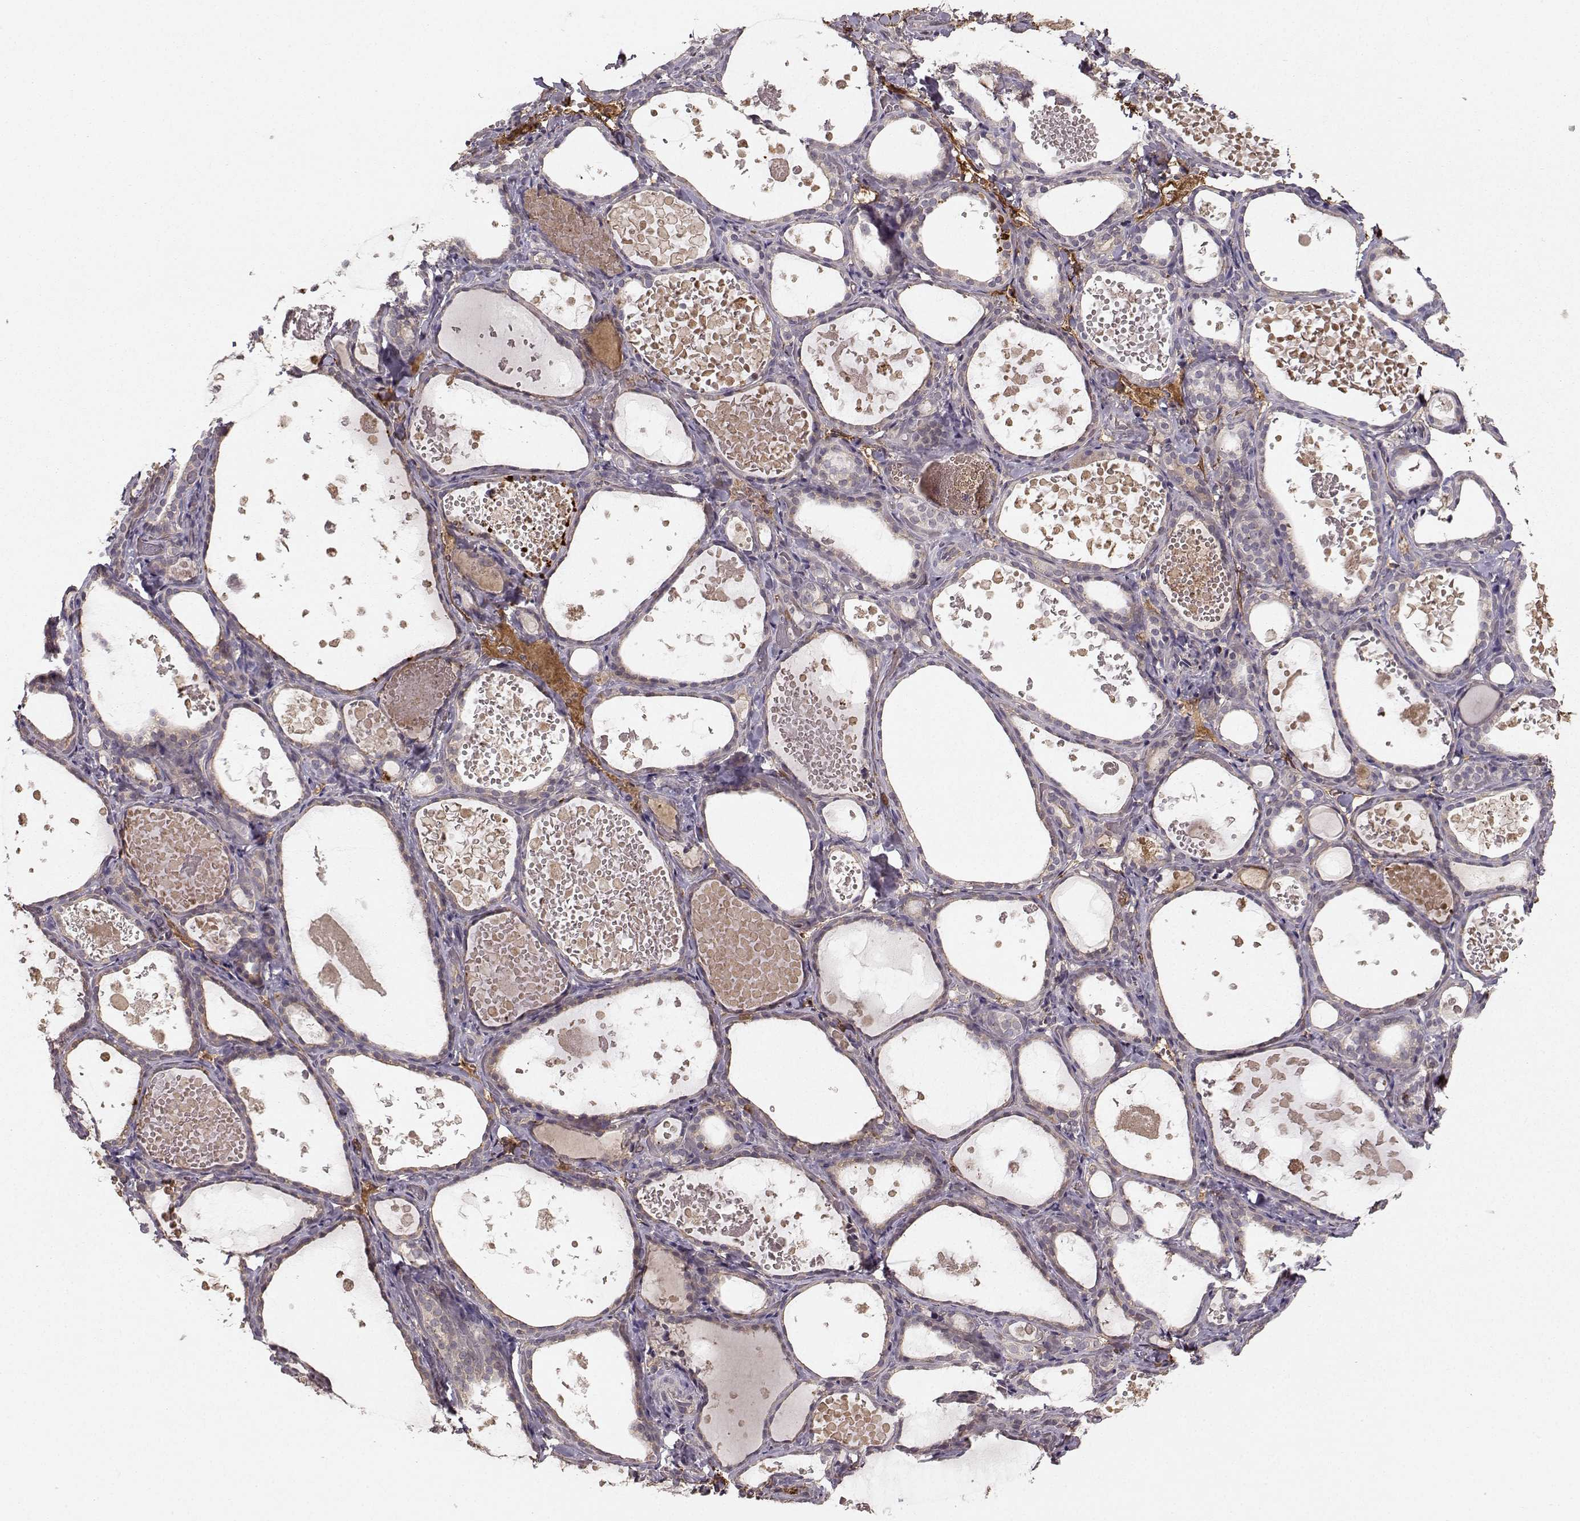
{"staining": {"intensity": "weak", "quantity": "25%-75%", "location": "cytoplasmic/membranous"}, "tissue": "thyroid gland", "cell_type": "Glandular cells", "image_type": "normal", "snomed": [{"axis": "morphology", "description": "Normal tissue, NOS"}, {"axis": "topography", "description": "Thyroid gland"}], "caption": "This histopathology image shows unremarkable thyroid gland stained with immunohistochemistry (IHC) to label a protein in brown. The cytoplasmic/membranous of glandular cells show weak positivity for the protein. Nuclei are counter-stained blue.", "gene": "WNT6", "patient": {"sex": "female", "age": 56}}